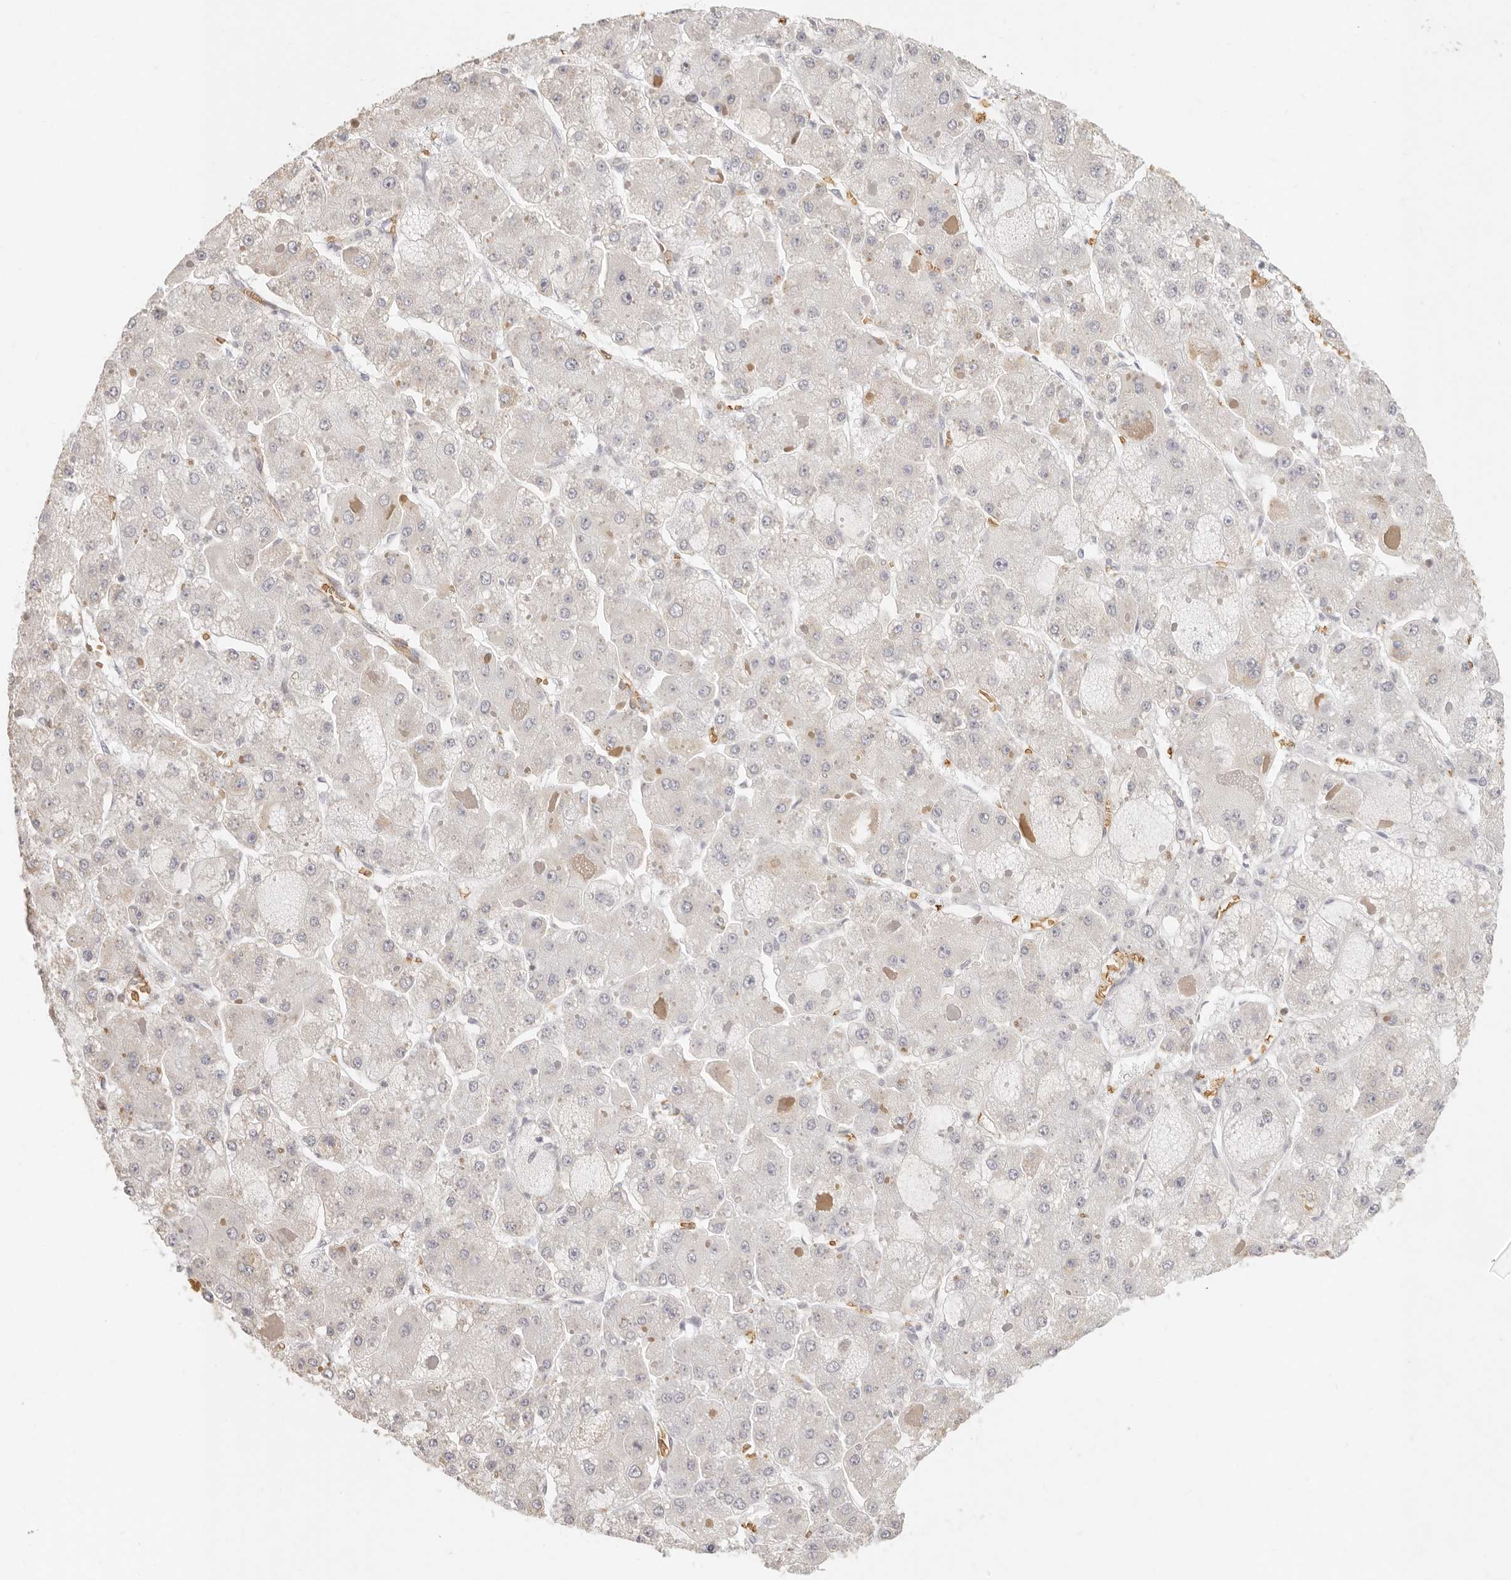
{"staining": {"intensity": "negative", "quantity": "none", "location": "none"}, "tissue": "liver cancer", "cell_type": "Tumor cells", "image_type": "cancer", "snomed": [{"axis": "morphology", "description": "Carcinoma, Hepatocellular, NOS"}, {"axis": "topography", "description": "Liver"}], "caption": "A photomicrograph of liver cancer stained for a protein demonstrates no brown staining in tumor cells.", "gene": "NIBAN1", "patient": {"sex": "female", "age": 73}}